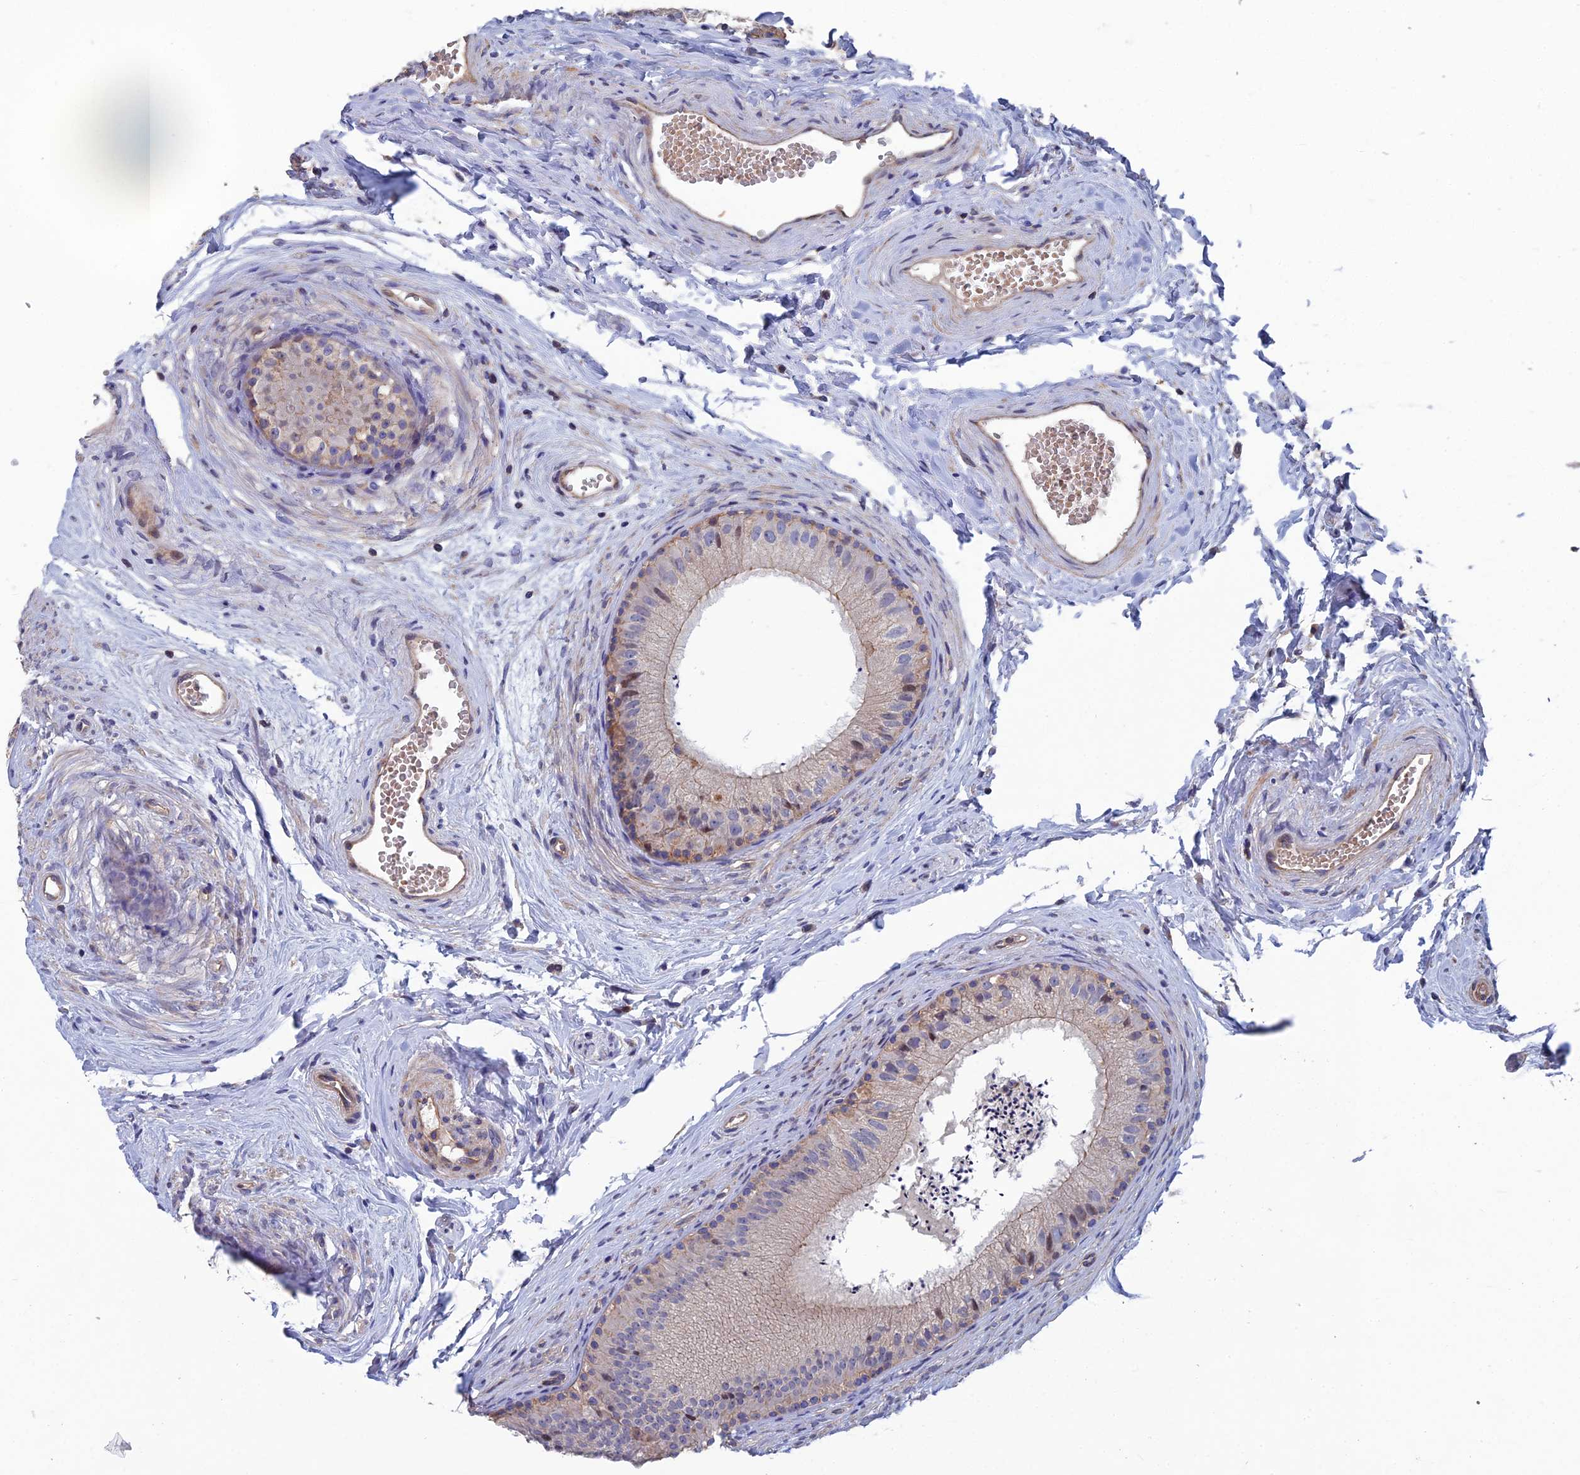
{"staining": {"intensity": "moderate", "quantity": "<25%", "location": "nuclear"}, "tissue": "epididymis", "cell_type": "Glandular cells", "image_type": "normal", "snomed": [{"axis": "morphology", "description": "Normal tissue, NOS"}, {"axis": "topography", "description": "Epididymis"}], "caption": "Immunohistochemistry (IHC) photomicrograph of unremarkable human epididymis stained for a protein (brown), which exhibits low levels of moderate nuclear positivity in approximately <25% of glandular cells.", "gene": "USP37", "patient": {"sex": "male", "age": 56}}